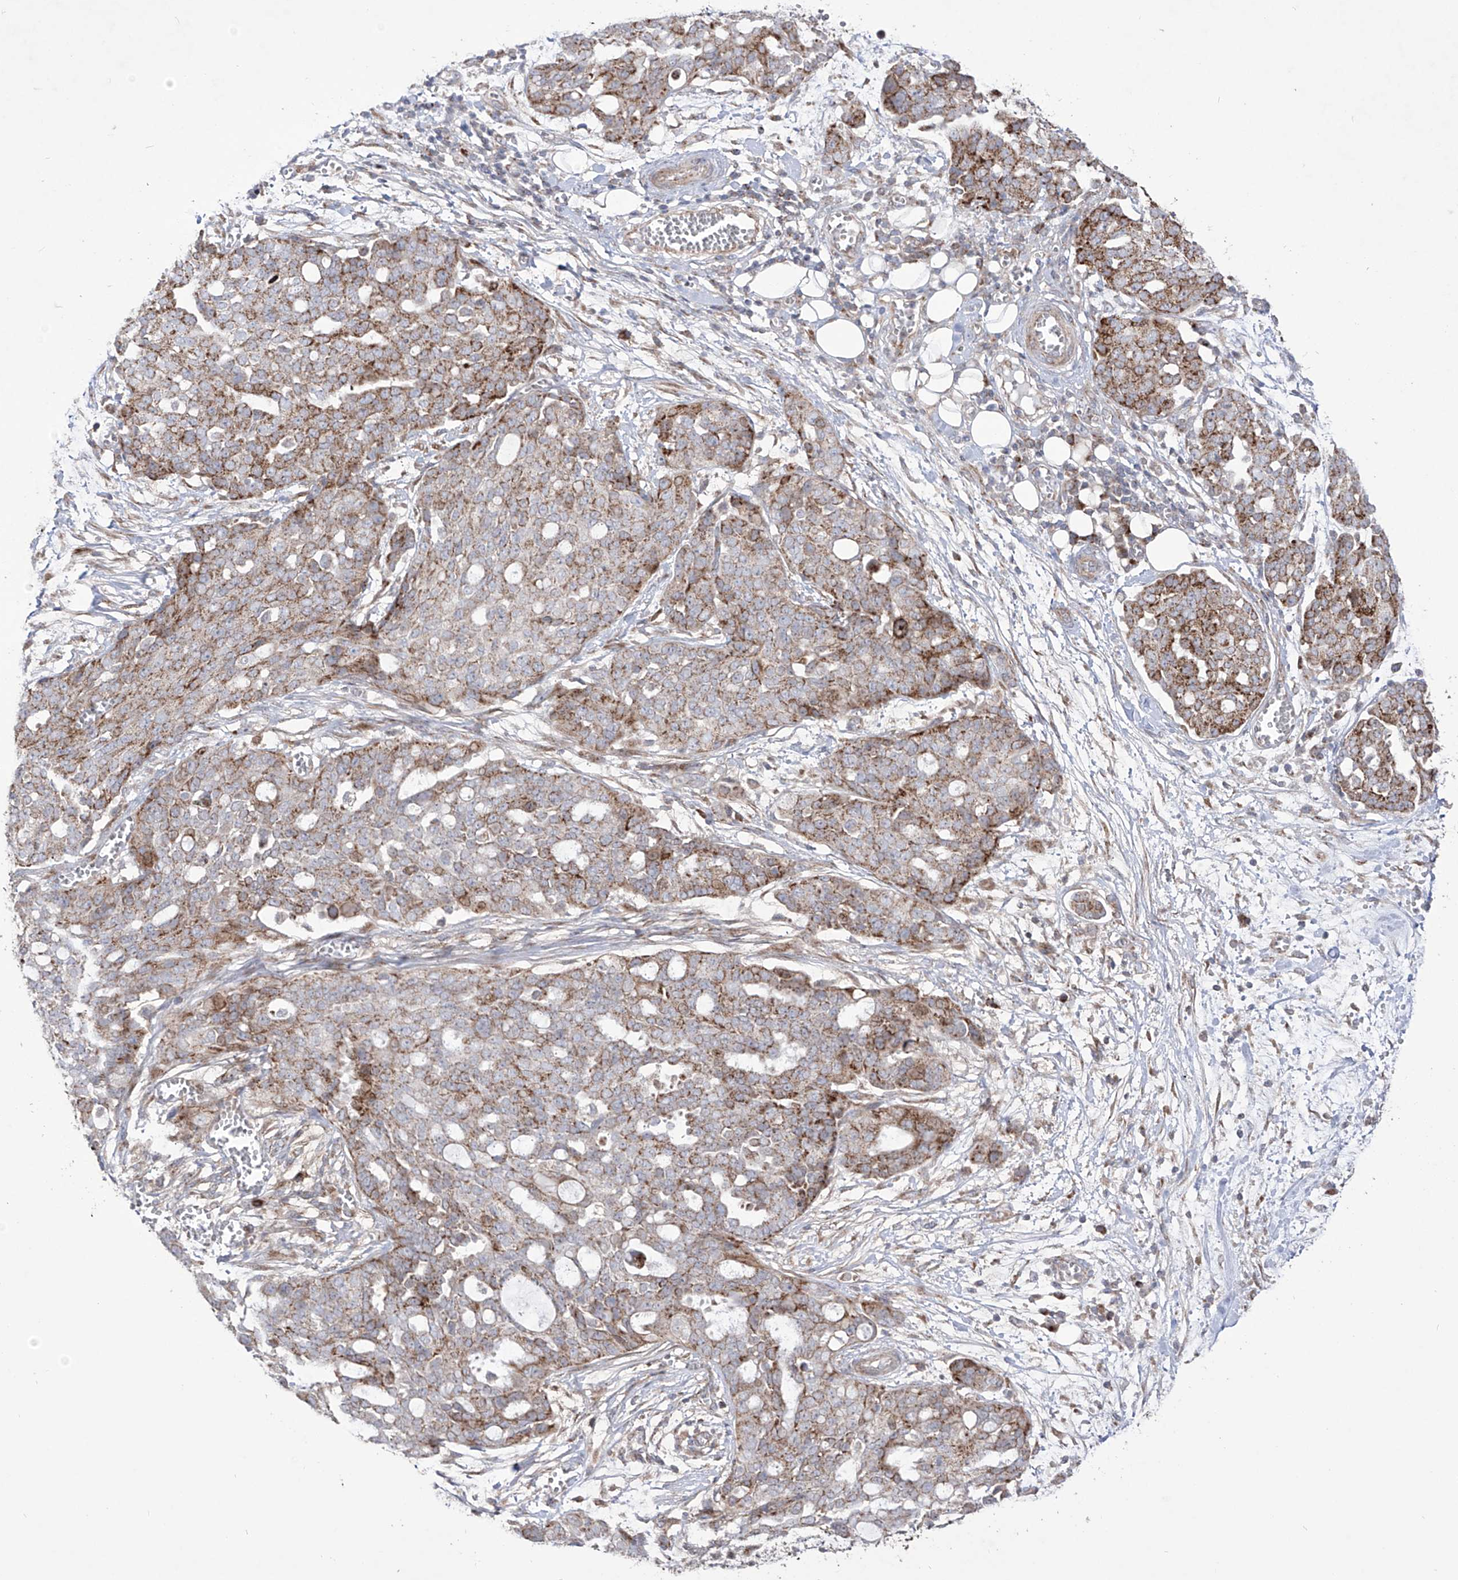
{"staining": {"intensity": "moderate", "quantity": "25%-75%", "location": "cytoplasmic/membranous"}, "tissue": "ovarian cancer", "cell_type": "Tumor cells", "image_type": "cancer", "snomed": [{"axis": "morphology", "description": "Cystadenocarcinoma, serous, NOS"}, {"axis": "topography", "description": "Soft tissue"}, {"axis": "topography", "description": "Ovary"}], "caption": "Immunohistochemical staining of serous cystadenocarcinoma (ovarian) reveals moderate cytoplasmic/membranous protein expression in about 25%-75% of tumor cells.", "gene": "YKT6", "patient": {"sex": "female", "age": 57}}